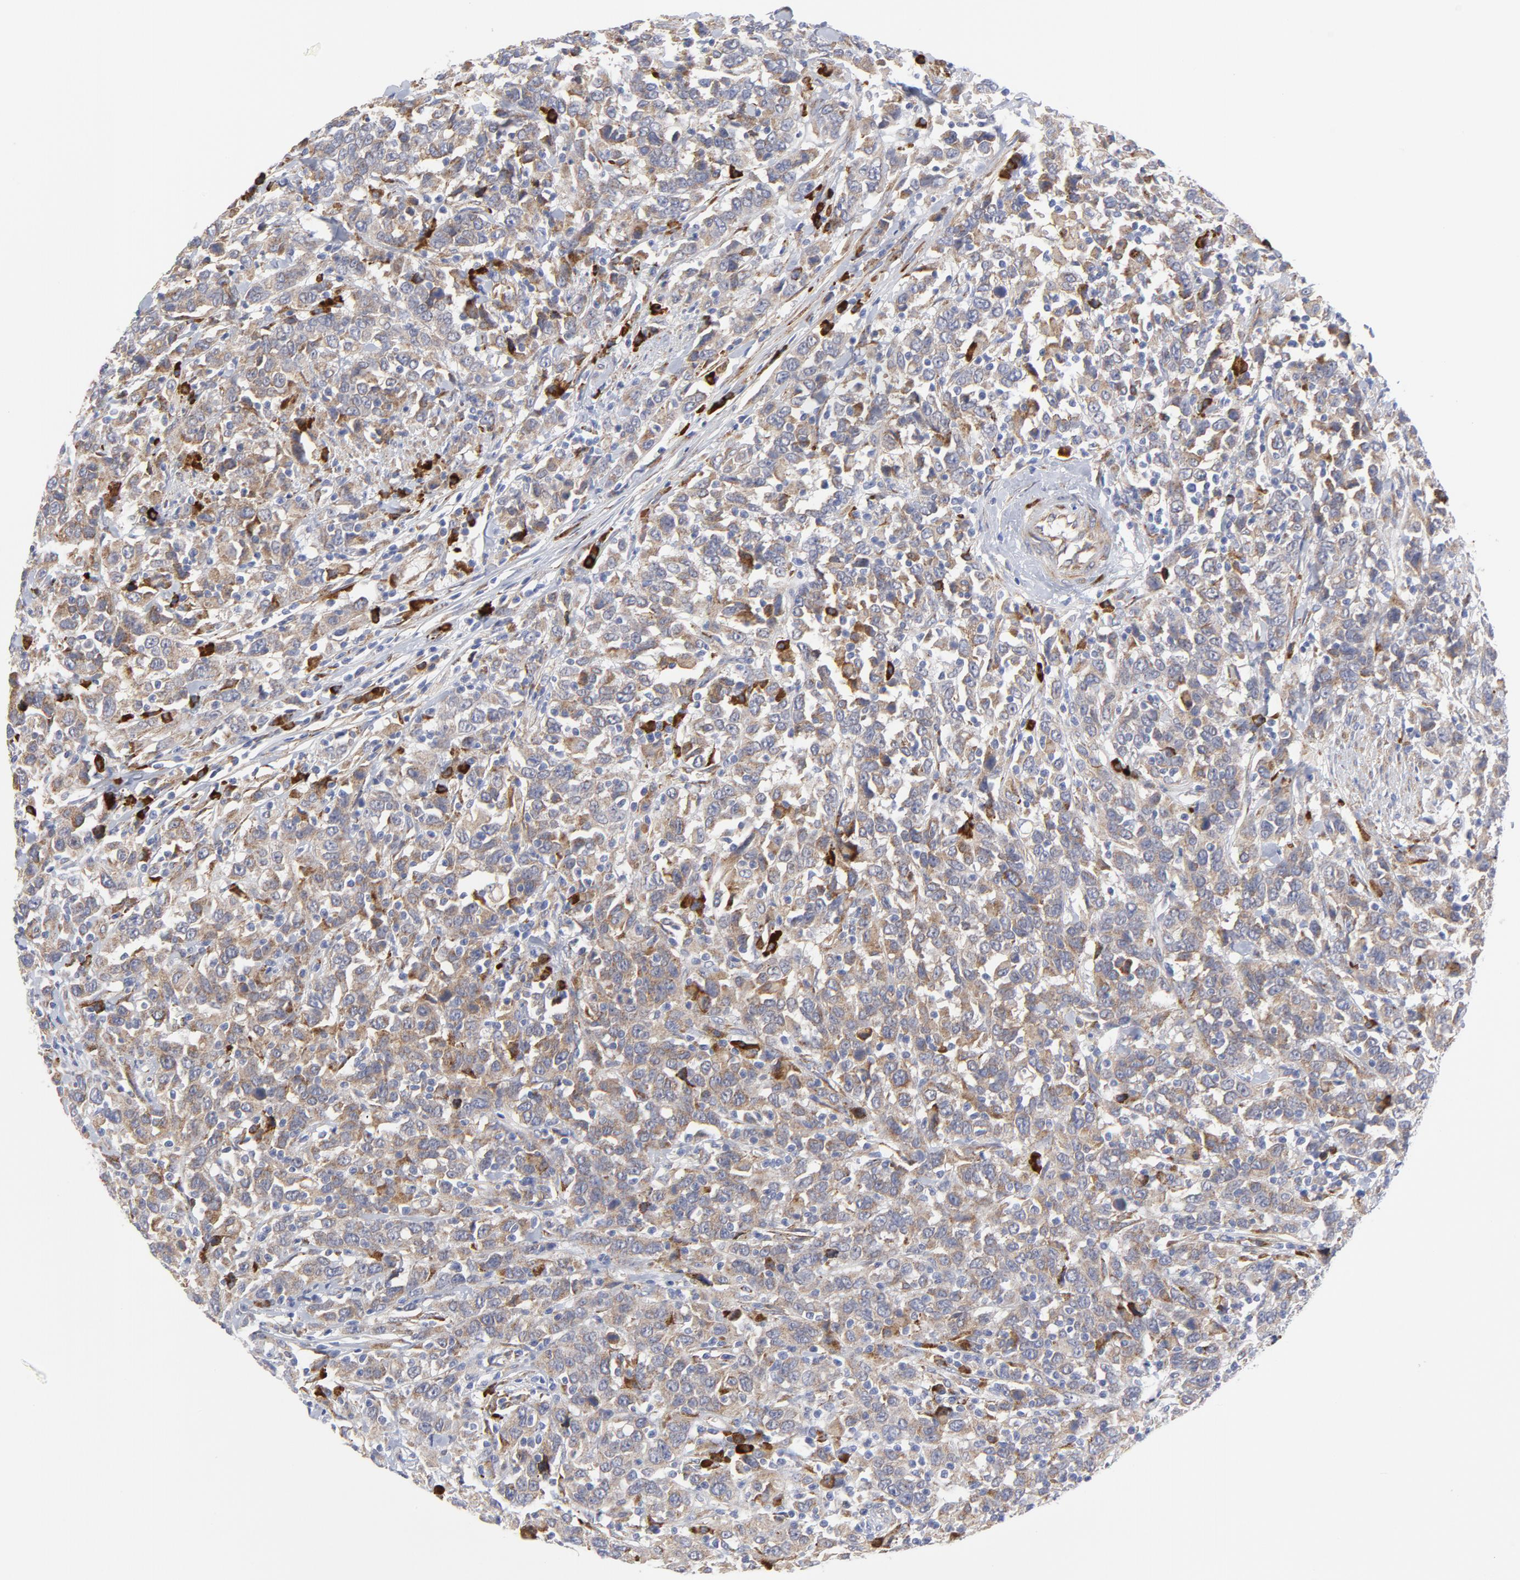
{"staining": {"intensity": "weak", "quantity": ">75%", "location": "cytoplasmic/membranous"}, "tissue": "urothelial cancer", "cell_type": "Tumor cells", "image_type": "cancer", "snomed": [{"axis": "morphology", "description": "Urothelial carcinoma, High grade"}, {"axis": "topography", "description": "Urinary bladder"}], "caption": "Urothelial cancer tissue reveals weak cytoplasmic/membranous expression in about >75% of tumor cells", "gene": "RAPGEF3", "patient": {"sex": "male", "age": 61}}